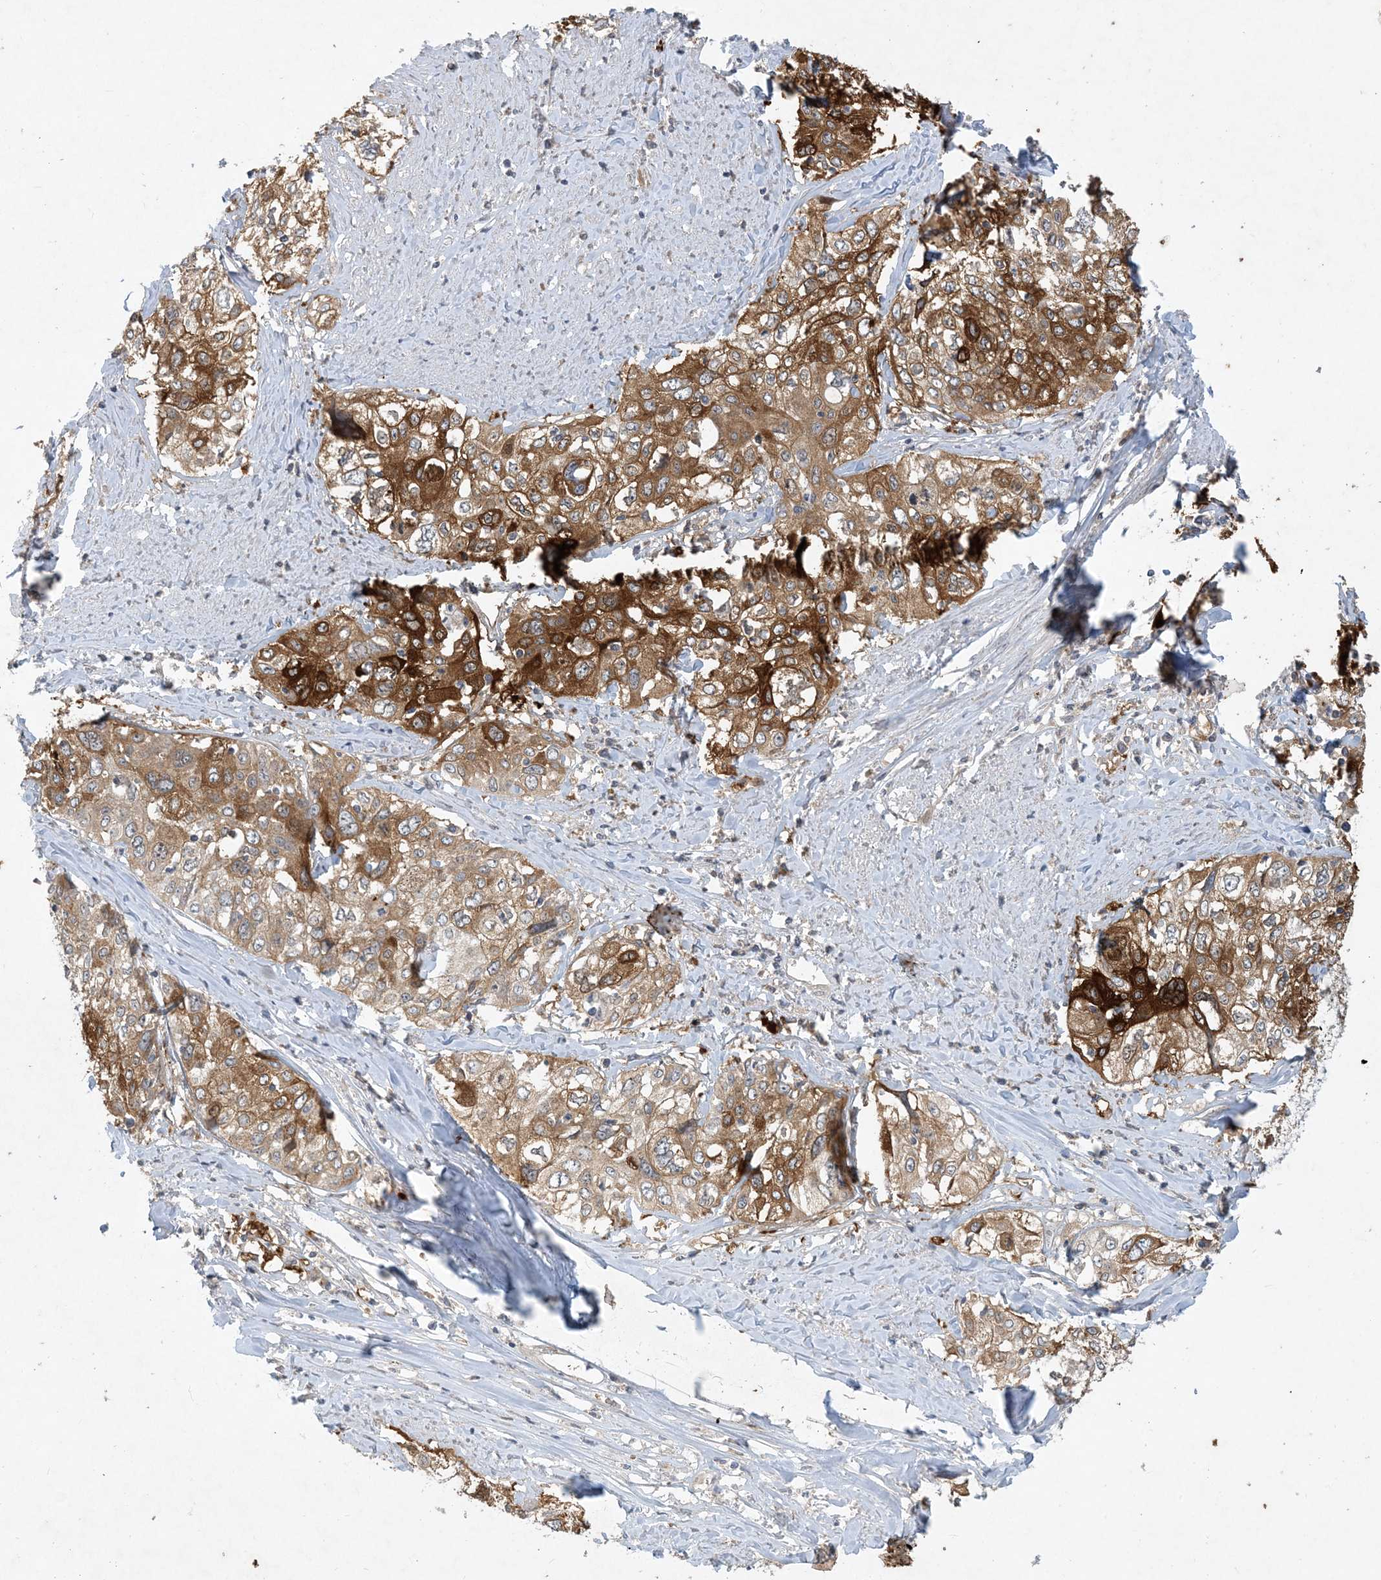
{"staining": {"intensity": "strong", "quantity": "25%-75%", "location": "cytoplasmic/membranous"}, "tissue": "cervical cancer", "cell_type": "Tumor cells", "image_type": "cancer", "snomed": [{"axis": "morphology", "description": "Squamous cell carcinoma, NOS"}, {"axis": "topography", "description": "Cervix"}], "caption": "Cervical squamous cell carcinoma stained with DAB immunohistochemistry demonstrates high levels of strong cytoplasmic/membranous staining in about 25%-75% of tumor cells.", "gene": "CDS1", "patient": {"sex": "female", "age": 31}}